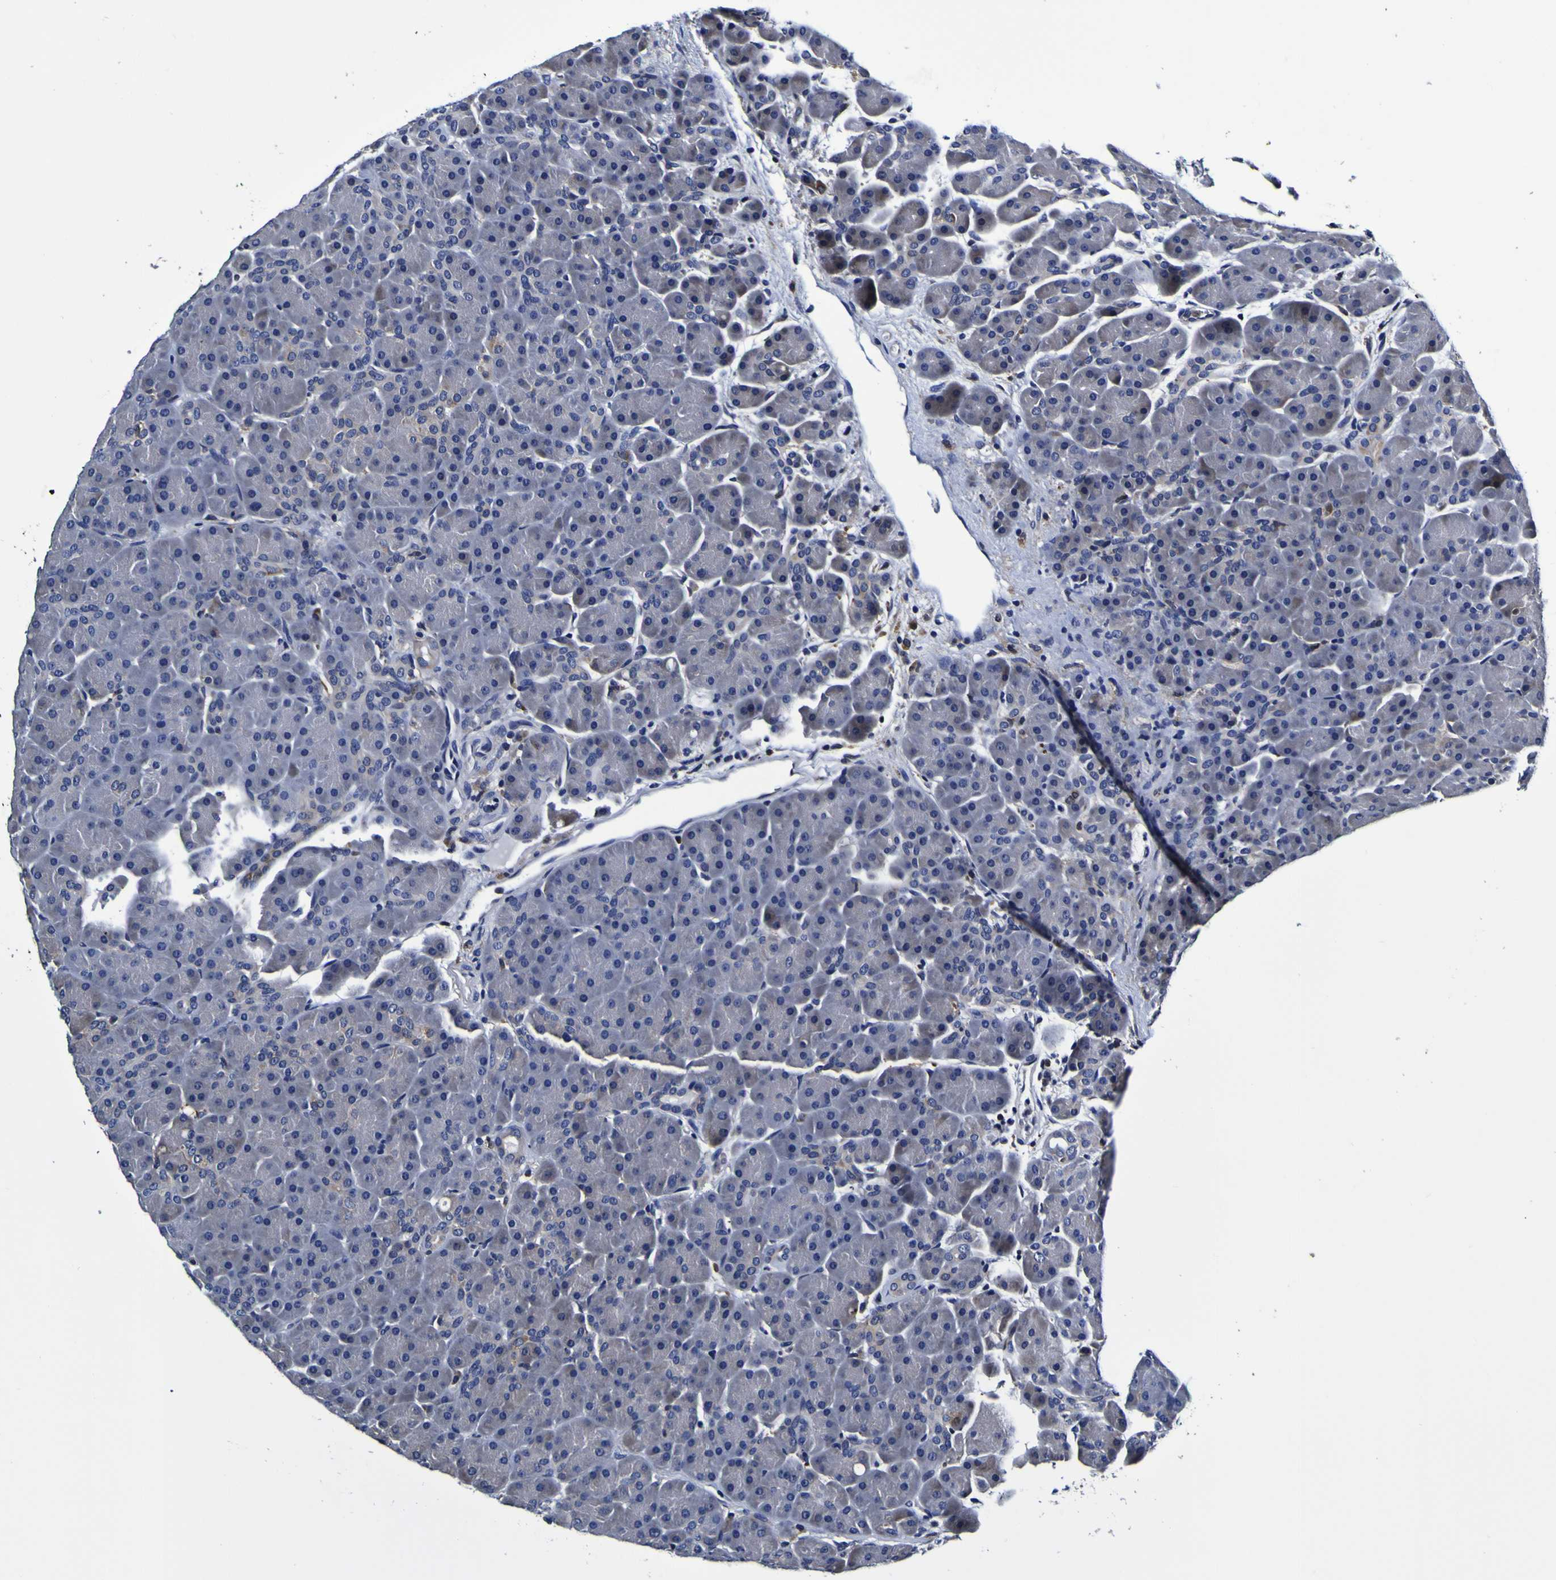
{"staining": {"intensity": "negative", "quantity": "none", "location": "none"}, "tissue": "pancreas", "cell_type": "Exocrine glandular cells", "image_type": "normal", "snomed": [{"axis": "morphology", "description": "Normal tissue, NOS"}, {"axis": "topography", "description": "Pancreas"}], "caption": "DAB (3,3'-diaminobenzidine) immunohistochemical staining of unremarkable human pancreas reveals no significant positivity in exocrine glandular cells. Brightfield microscopy of IHC stained with DAB (brown) and hematoxylin (blue), captured at high magnification.", "gene": "GPX1", "patient": {"sex": "male", "age": 66}}